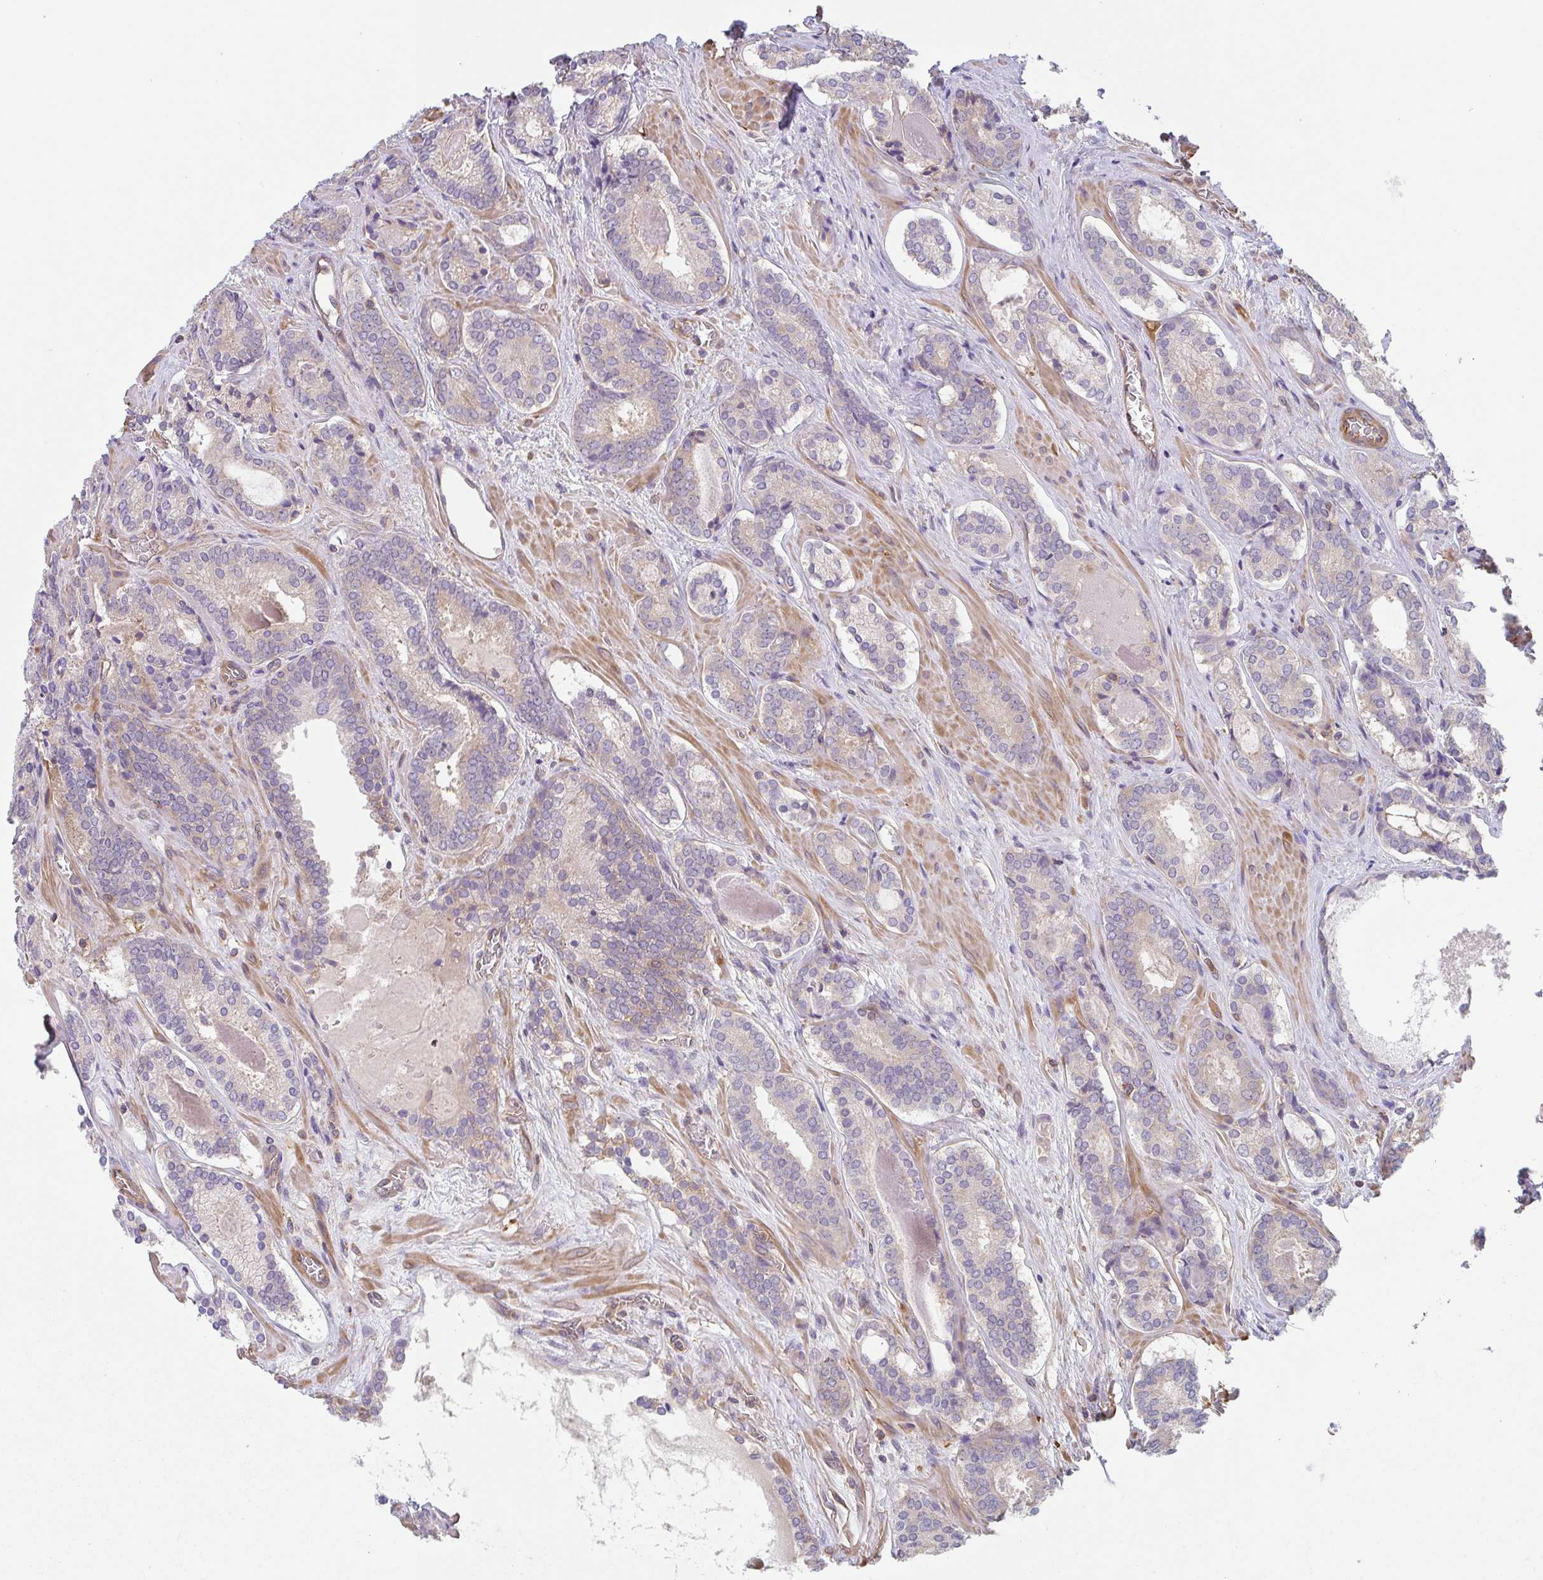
{"staining": {"intensity": "weak", "quantity": "25%-75%", "location": "cytoplasmic/membranous"}, "tissue": "prostate cancer", "cell_type": "Tumor cells", "image_type": "cancer", "snomed": [{"axis": "morphology", "description": "Adenocarcinoma, Low grade"}, {"axis": "topography", "description": "Prostate"}], "caption": "About 25%-75% of tumor cells in human prostate cancer (low-grade adenocarcinoma) exhibit weak cytoplasmic/membranous protein staining as visualized by brown immunohistochemical staining.", "gene": "TMEM229A", "patient": {"sex": "male", "age": 62}}